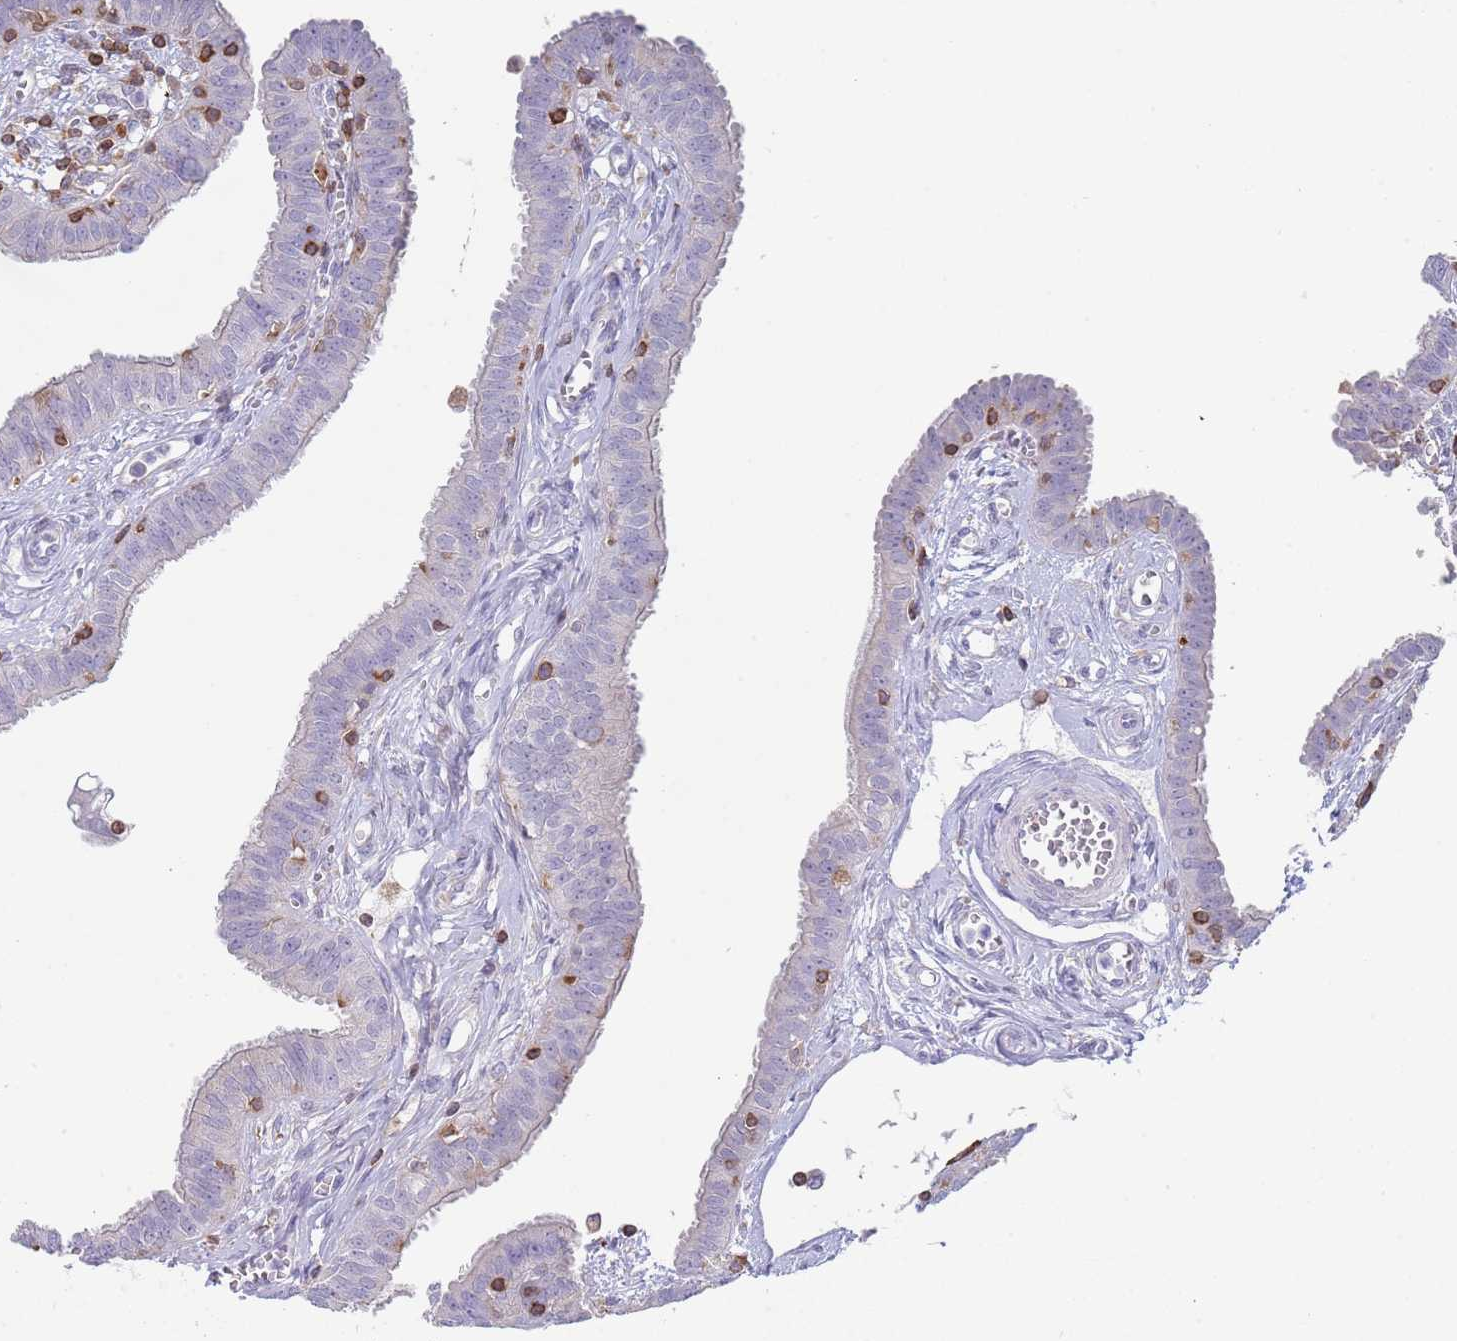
{"staining": {"intensity": "negative", "quantity": "none", "location": "none"}, "tissue": "fallopian tube", "cell_type": "Glandular cells", "image_type": "normal", "snomed": [{"axis": "morphology", "description": "Normal tissue, NOS"}, {"axis": "morphology", "description": "Carcinoma, NOS"}, {"axis": "topography", "description": "Fallopian tube"}, {"axis": "topography", "description": "Ovary"}], "caption": "Image shows no significant protein positivity in glandular cells of normal fallopian tube.", "gene": "LPXN", "patient": {"sex": "female", "age": 59}}